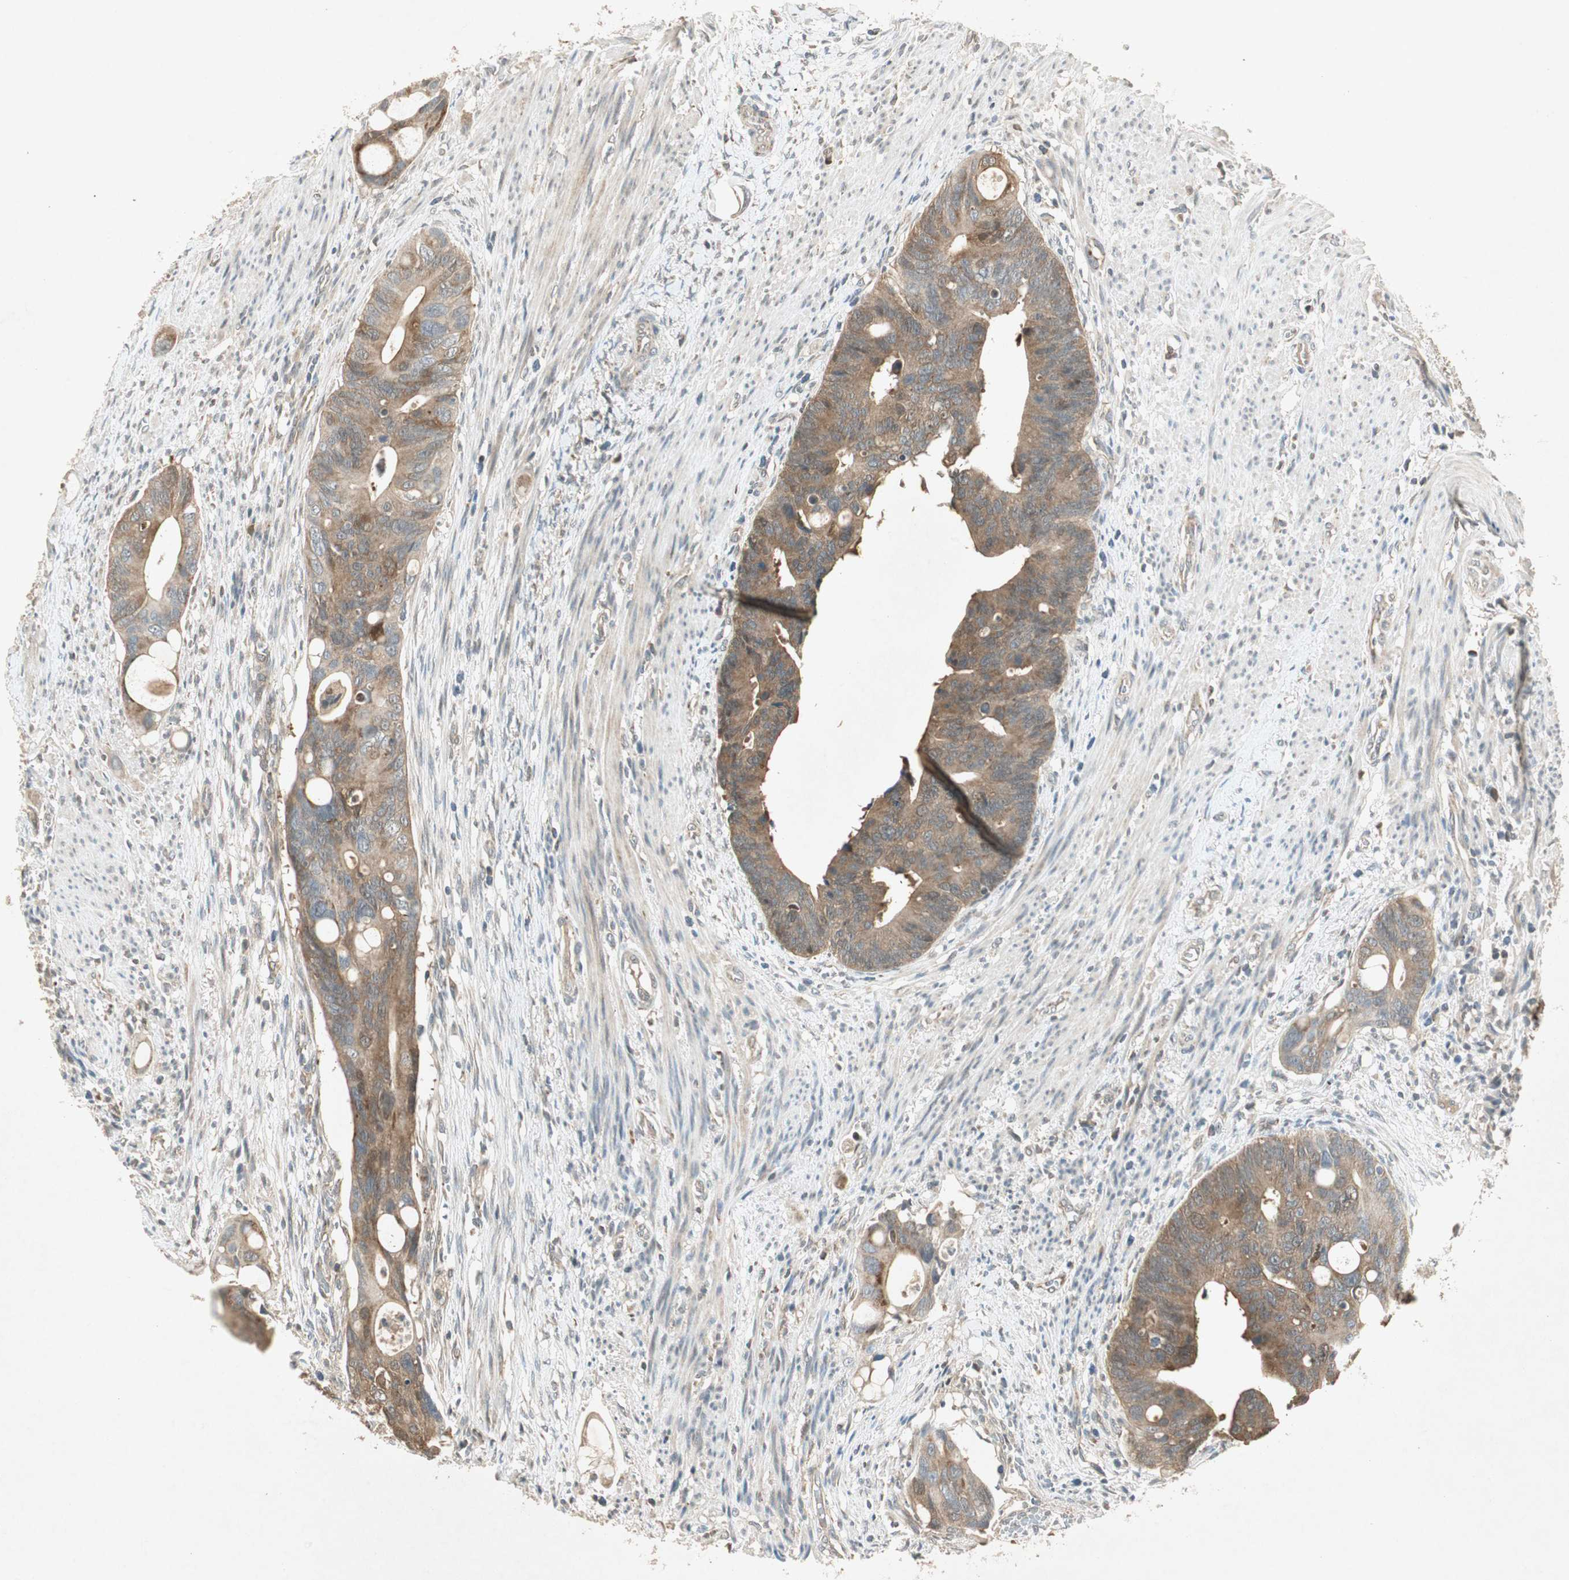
{"staining": {"intensity": "moderate", "quantity": ">75%", "location": "cytoplasmic/membranous"}, "tissue": "colorectal cancer", "cell_type": "Tumor cells", "image_type": "cancer", "snomed": [{"axis": "morphology", "description": "Adenocarcinoma, NOS"}, {"axis": "topography", "description": "Colon"}], "caption": "Colorectal cancer stained with immunohistochemistry (IHC) displays moderate cytoplasmic/membranous positivity in about >75% of tumor cells.", "gene": "USP2", "patient": {"sex": "female", "age": 57}}